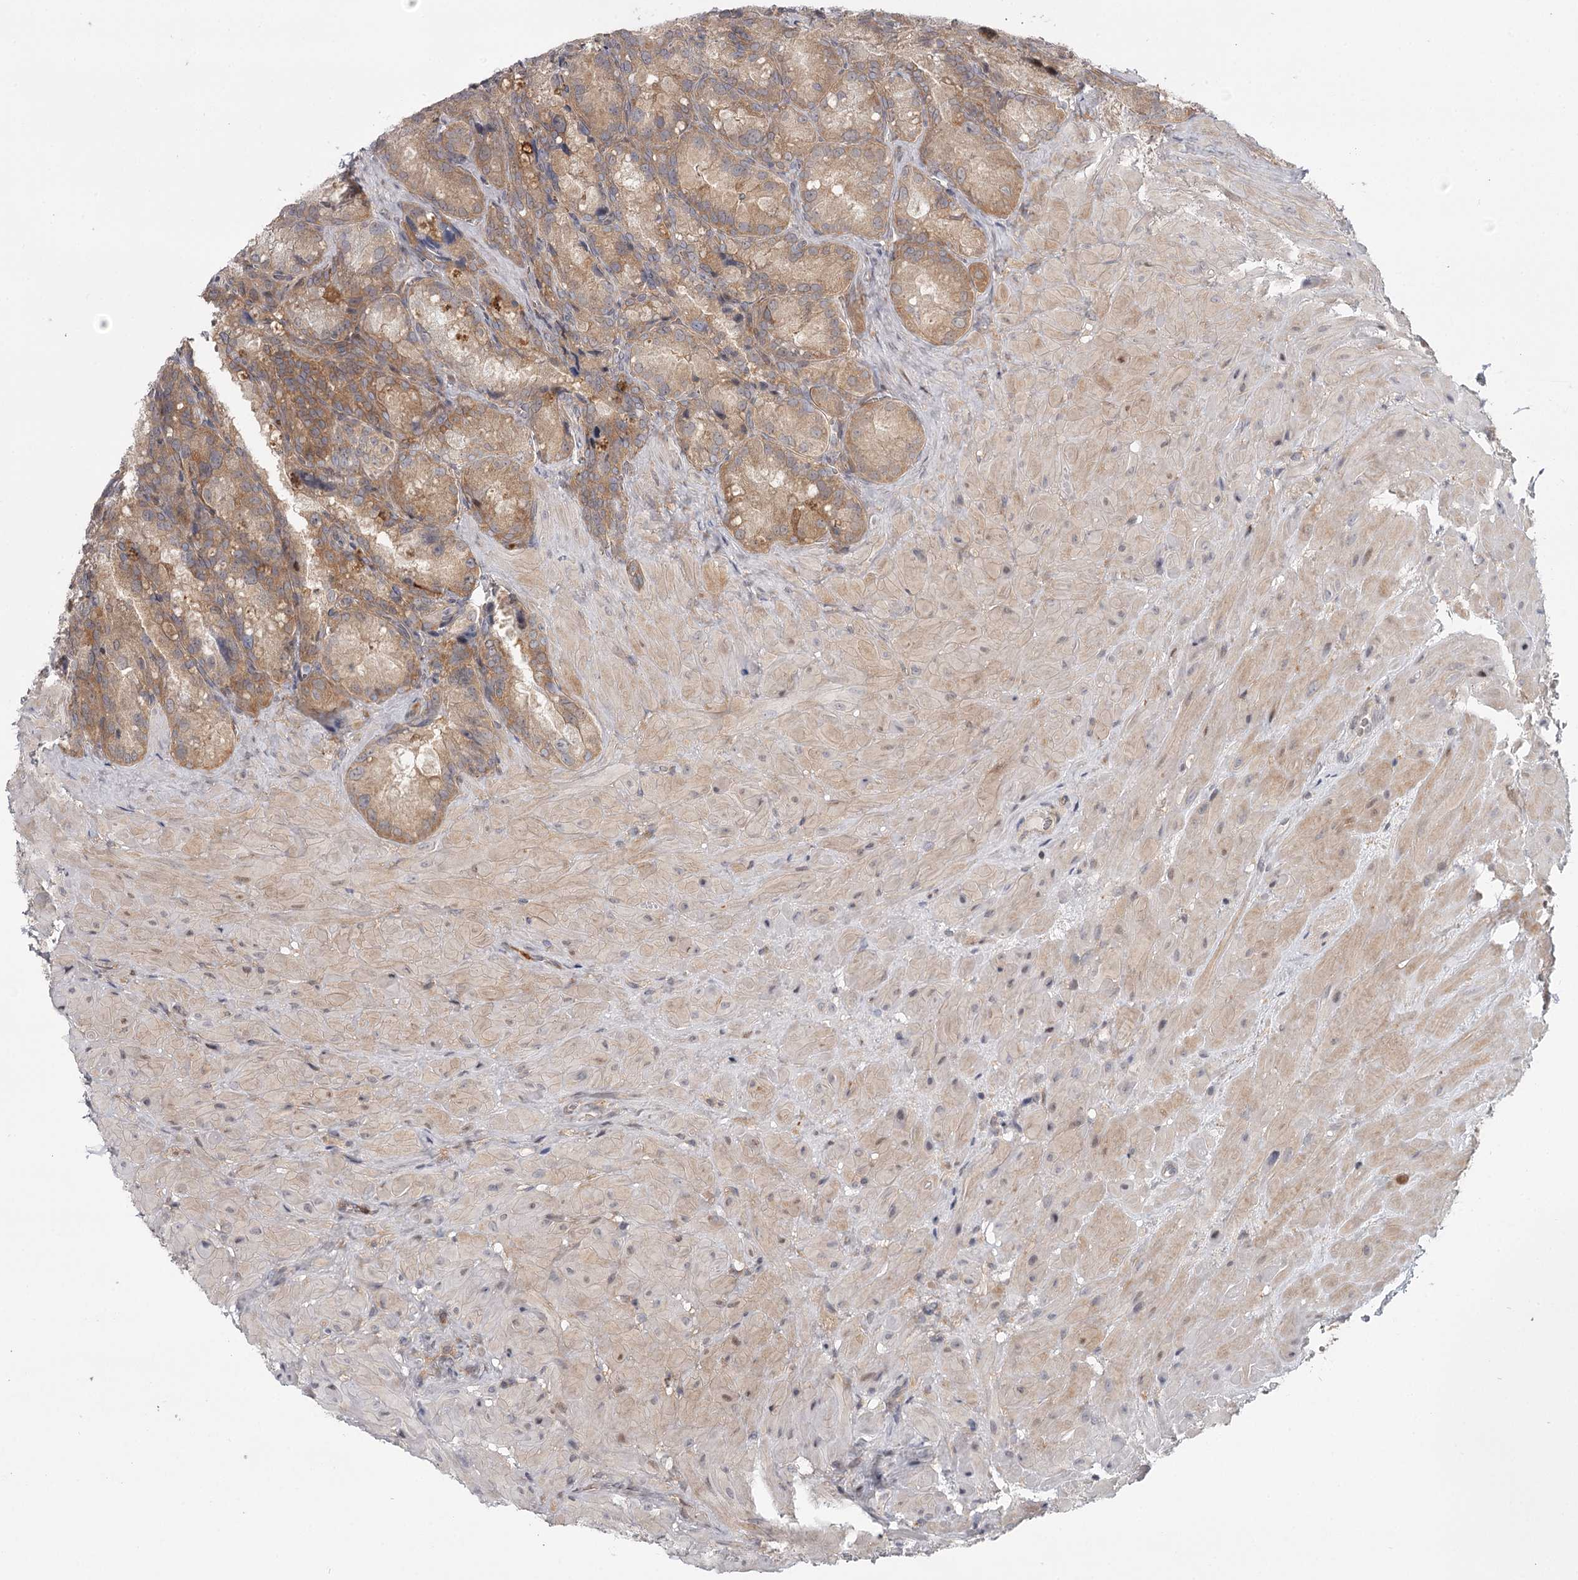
{"staining": {"intensity": "moderate", "quantity": "25%-75%", "location": "cytoplasmic/membranous"}, "tissue": "seminal vesicle", "cell_type": "Glandular cells", "image_type": "normal", "snomed": [{"axis": "morphology", "description": "Normal tissue, NOS"}, {"axis": "topography", "description": "Seminal veicle"}], "caption": "The photomicrograph displays immunohistochemical staining of normal seminal vesicle. There is moderate cytoplasmic/membranous expression is identified in about 25%-75% of glandular cells. (Stains: DAB (3,3'-diaminobenzidine) in brown, nuclei in blue, Microscopy: brightfield microscopy at high magnification).", "gene": "CCNG2", "patient": {"sex": "male", "age": 62}}